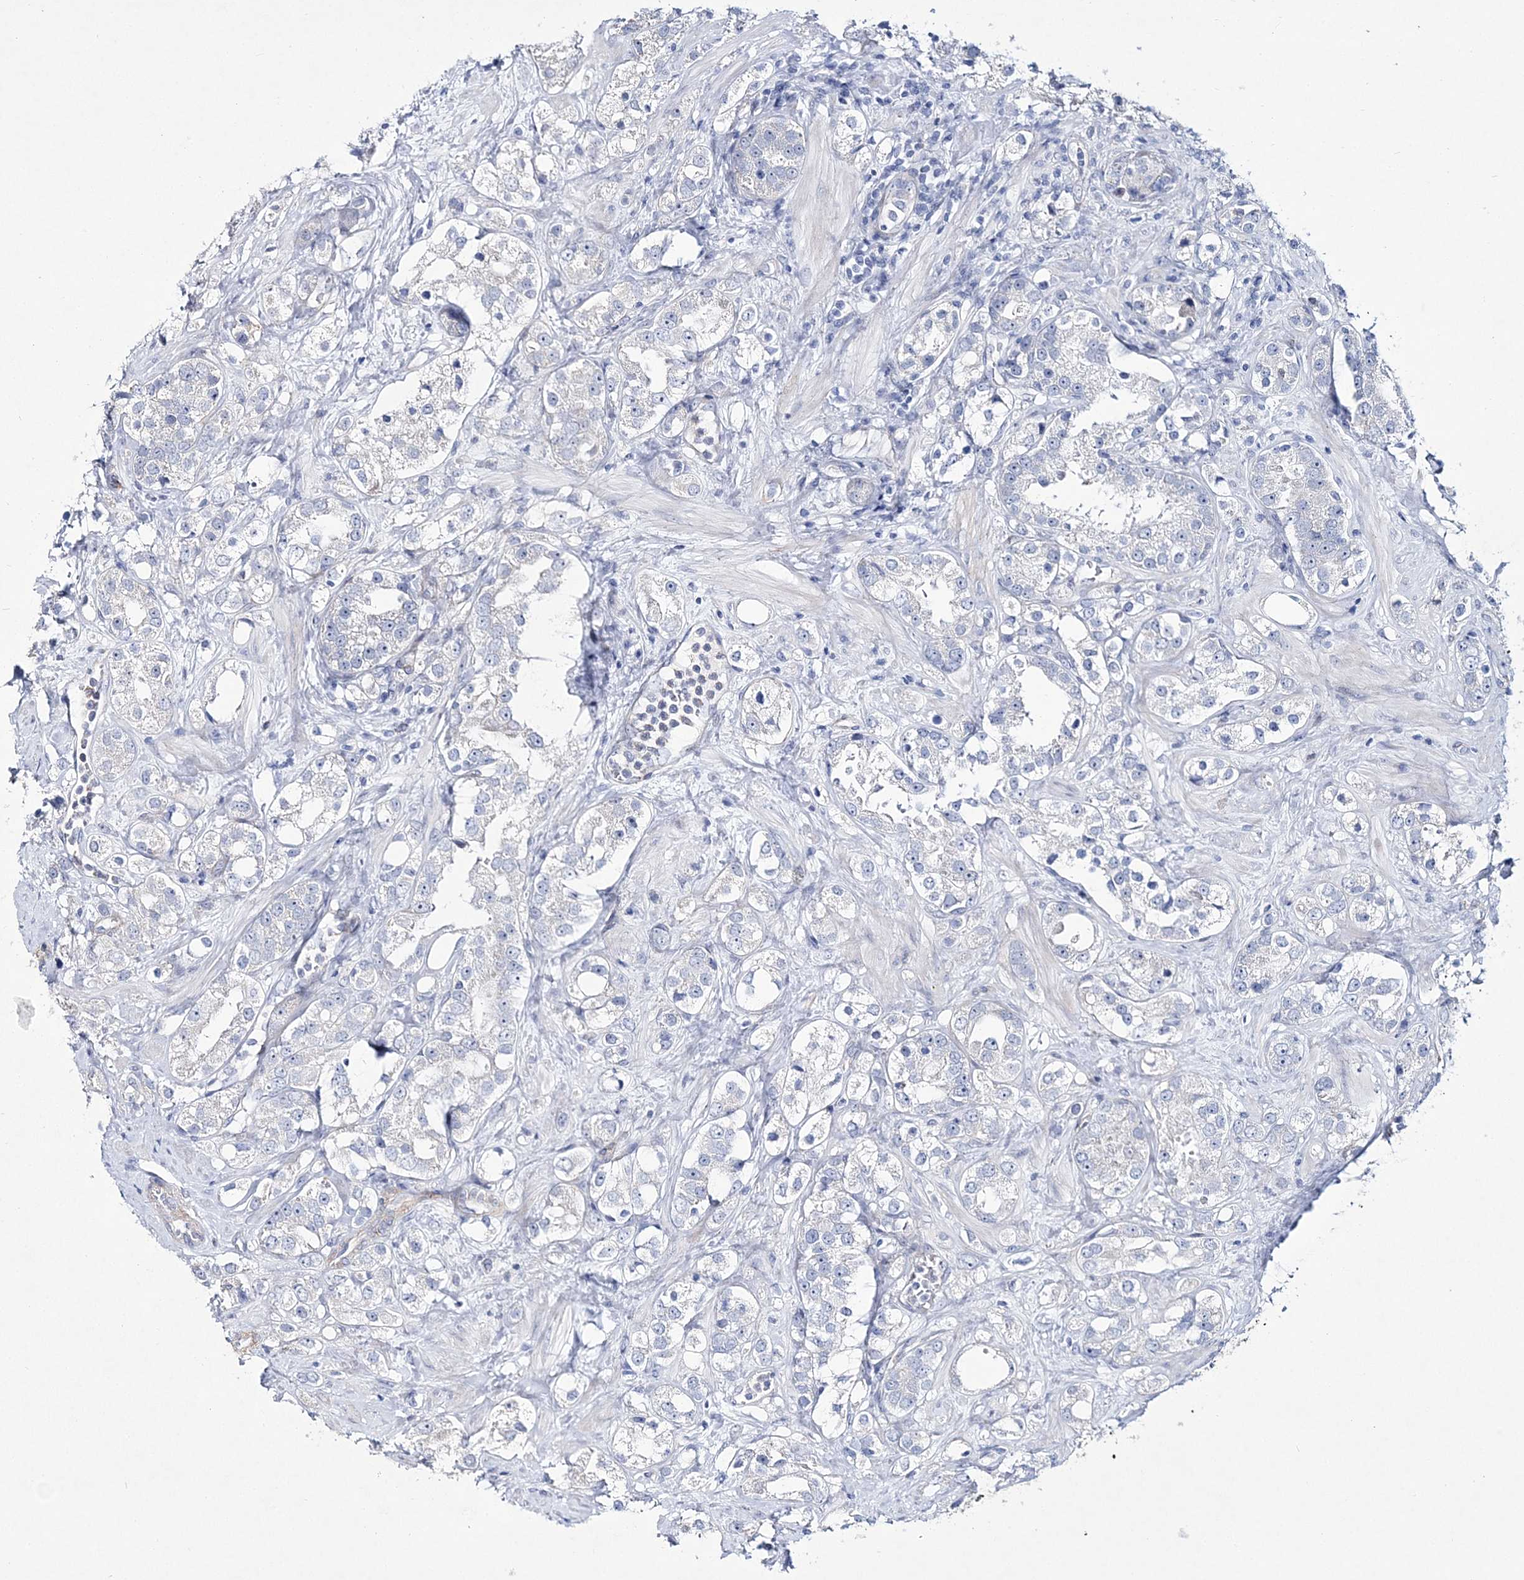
{"staining": {"intensity": "negative", "quantity": "none", "location": "none"}, "tissue": "prostate cancer", "cell_type": "Tumor cells", "image_type": "cancer", "snomed": [{"axis": "morphology", "description": "Adenocarcinoma, NOS"}, {"axis": "topography", "description": "Prostate"}], "caption": "Tumor cells are negative for protein expression in human adenocarcinoma (prostate).", "gene": "ANO1", "patient": {"sex": "male", "age": 79}}